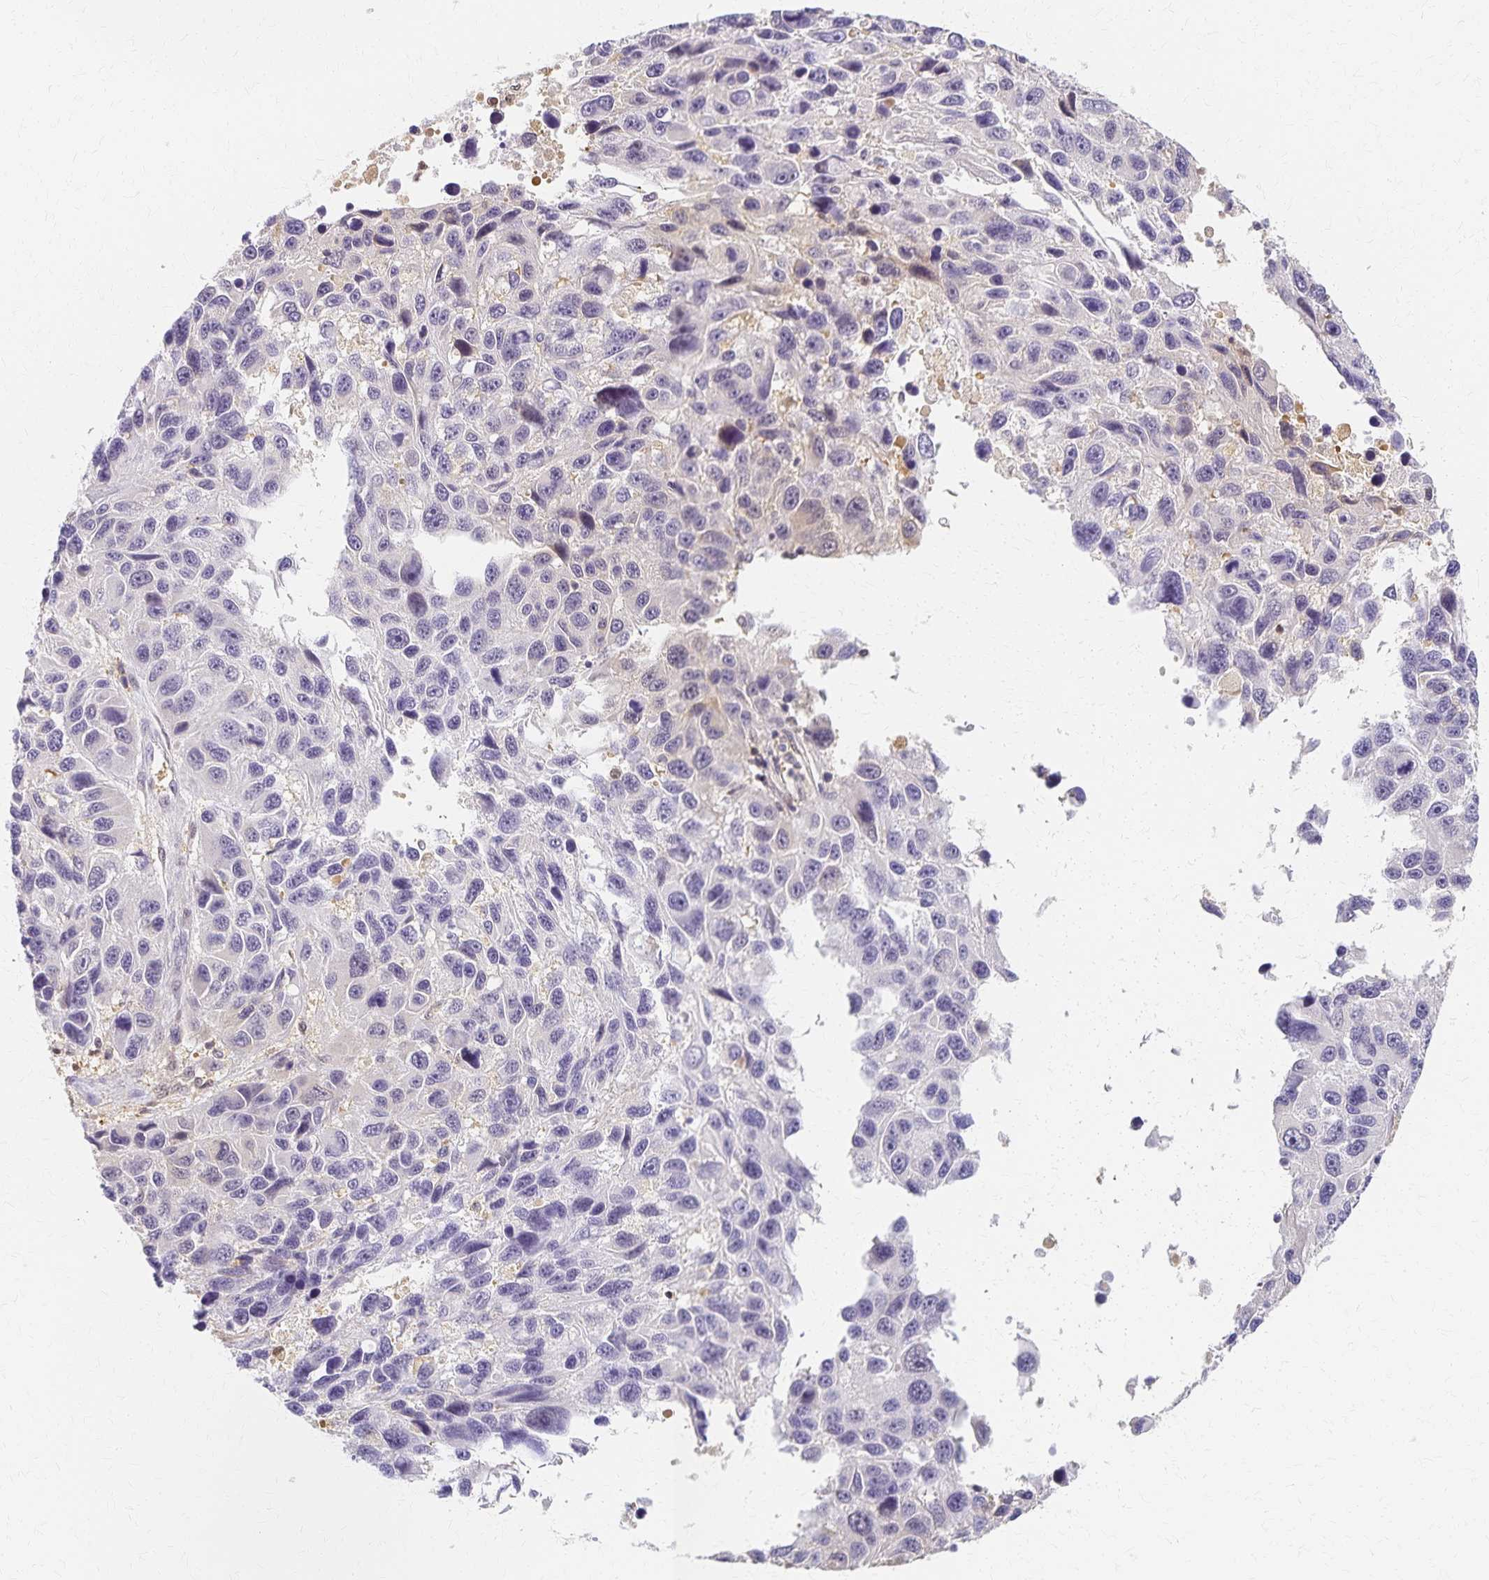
{"staining": {"intensity": "negative", "quantity": "none", "location": "none"}, "tissue": "melanoma", "cell_type": "Tumor cells", "image_type": "cancer", "snomed": [{"axis": "morphology", "description": "Malignant melanoma, NOS"}, {"axis": "topography", "description": "Skin"}], "caption": "Tumor cells are negative for brown protein staining in malignant melanoma.", "gene": "AZGP1", "patient": {"sex": "male", "age": 53}}